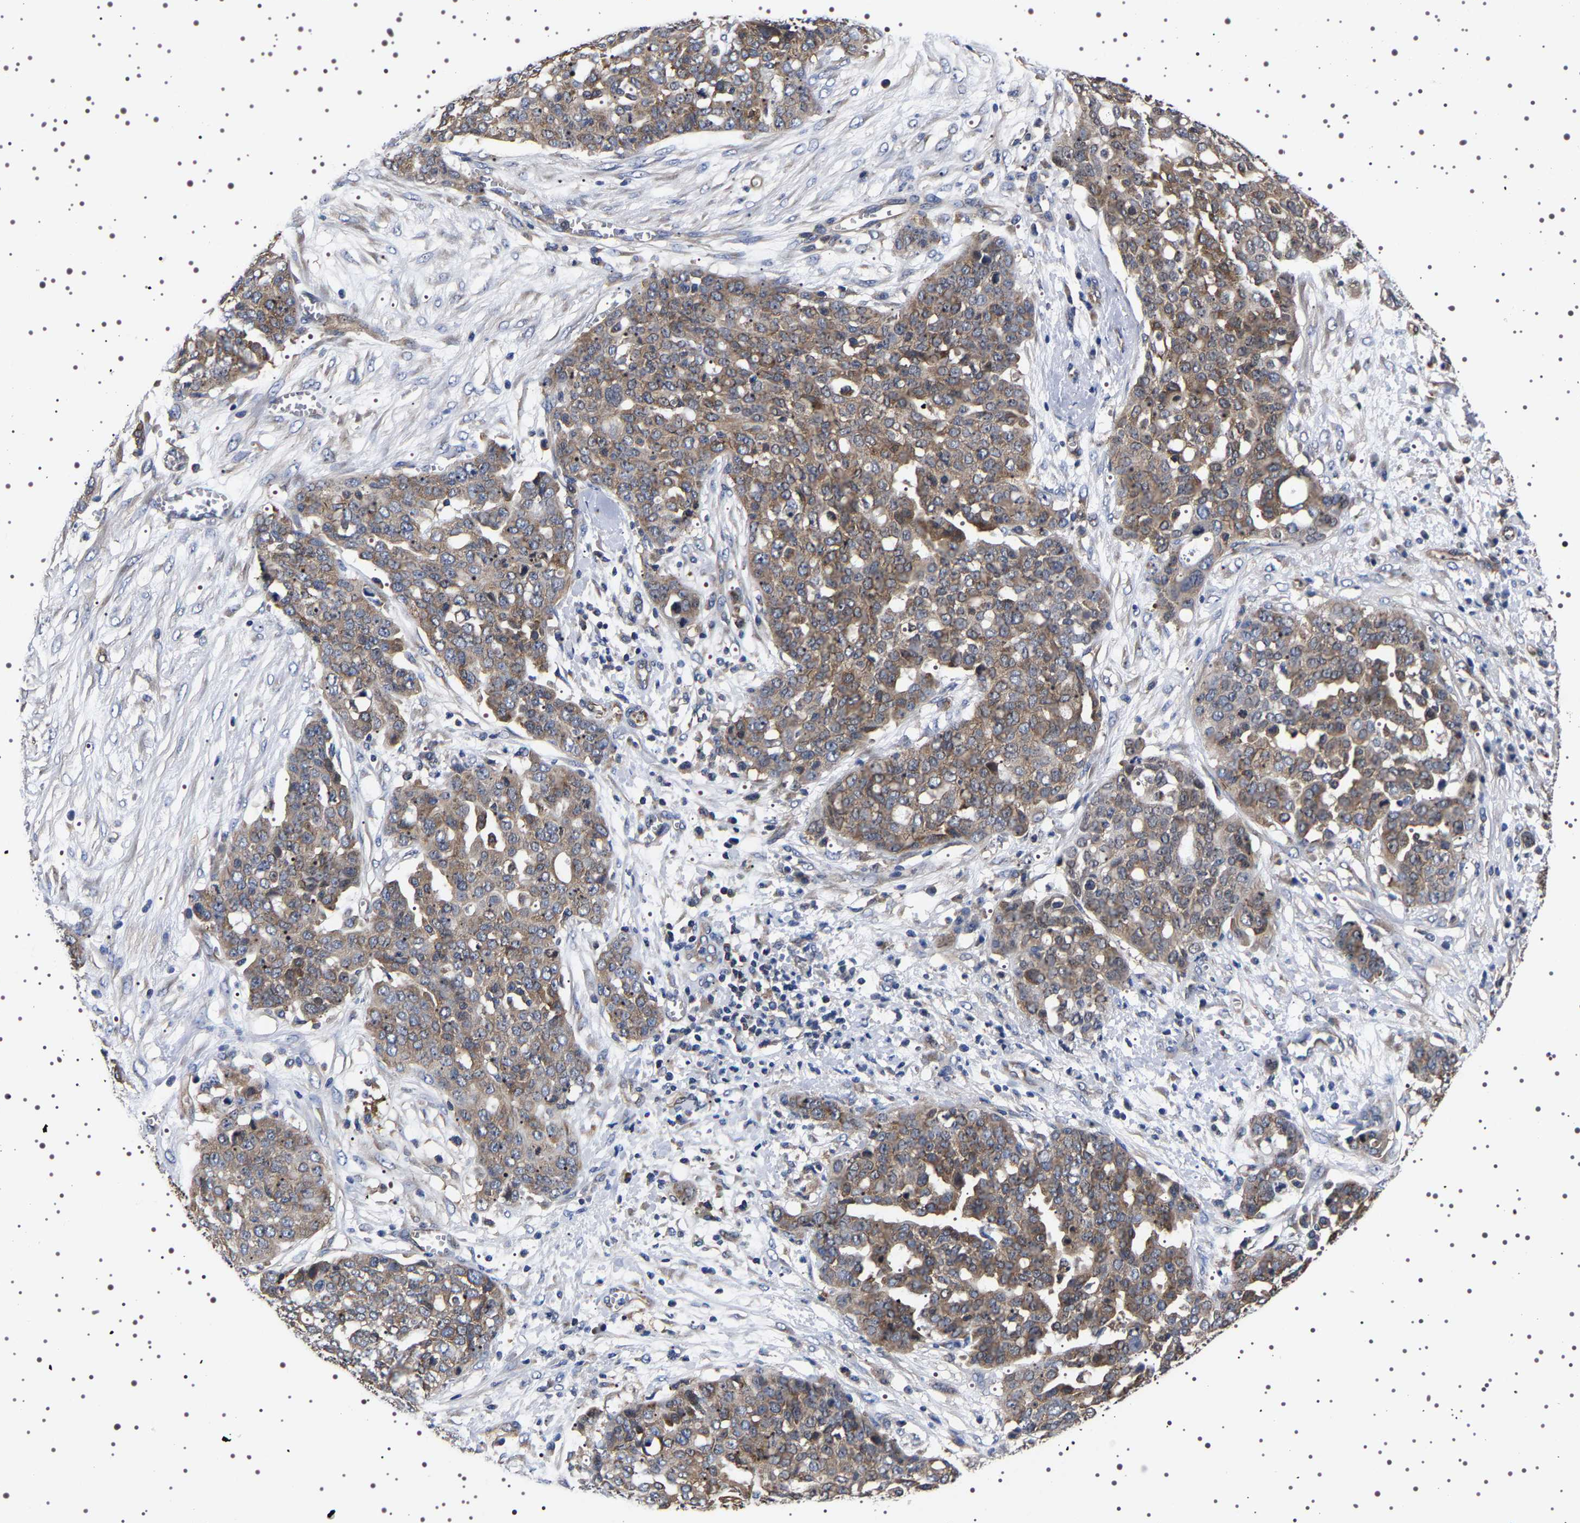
{"staining": {"intensity": "moderate", "quantity": ">75%", "location": "cytoplasmic/membranous"}, "tissue": "ovarian cancer", "cell_type": "Tumor cells", "image_type": "cancer", "snomed": [{"axis": "morphology", "description": "Cystadenocarcinoma, serous, NOS"}, {"axis": "topography", "description": "Soft tissue"}, {"axis": "topography", "description": "Ovary"}], "caption": "A brown stain labels moderate cytoplasmic/membranous staining of a protein in human ovarian serous cystadenocarcinoma tumor cells. (brown staining indicates protein expression, while blue staining denotes nuclei).", "gene": "DARS1", "patient": {"sex": "female", "age": 57}}